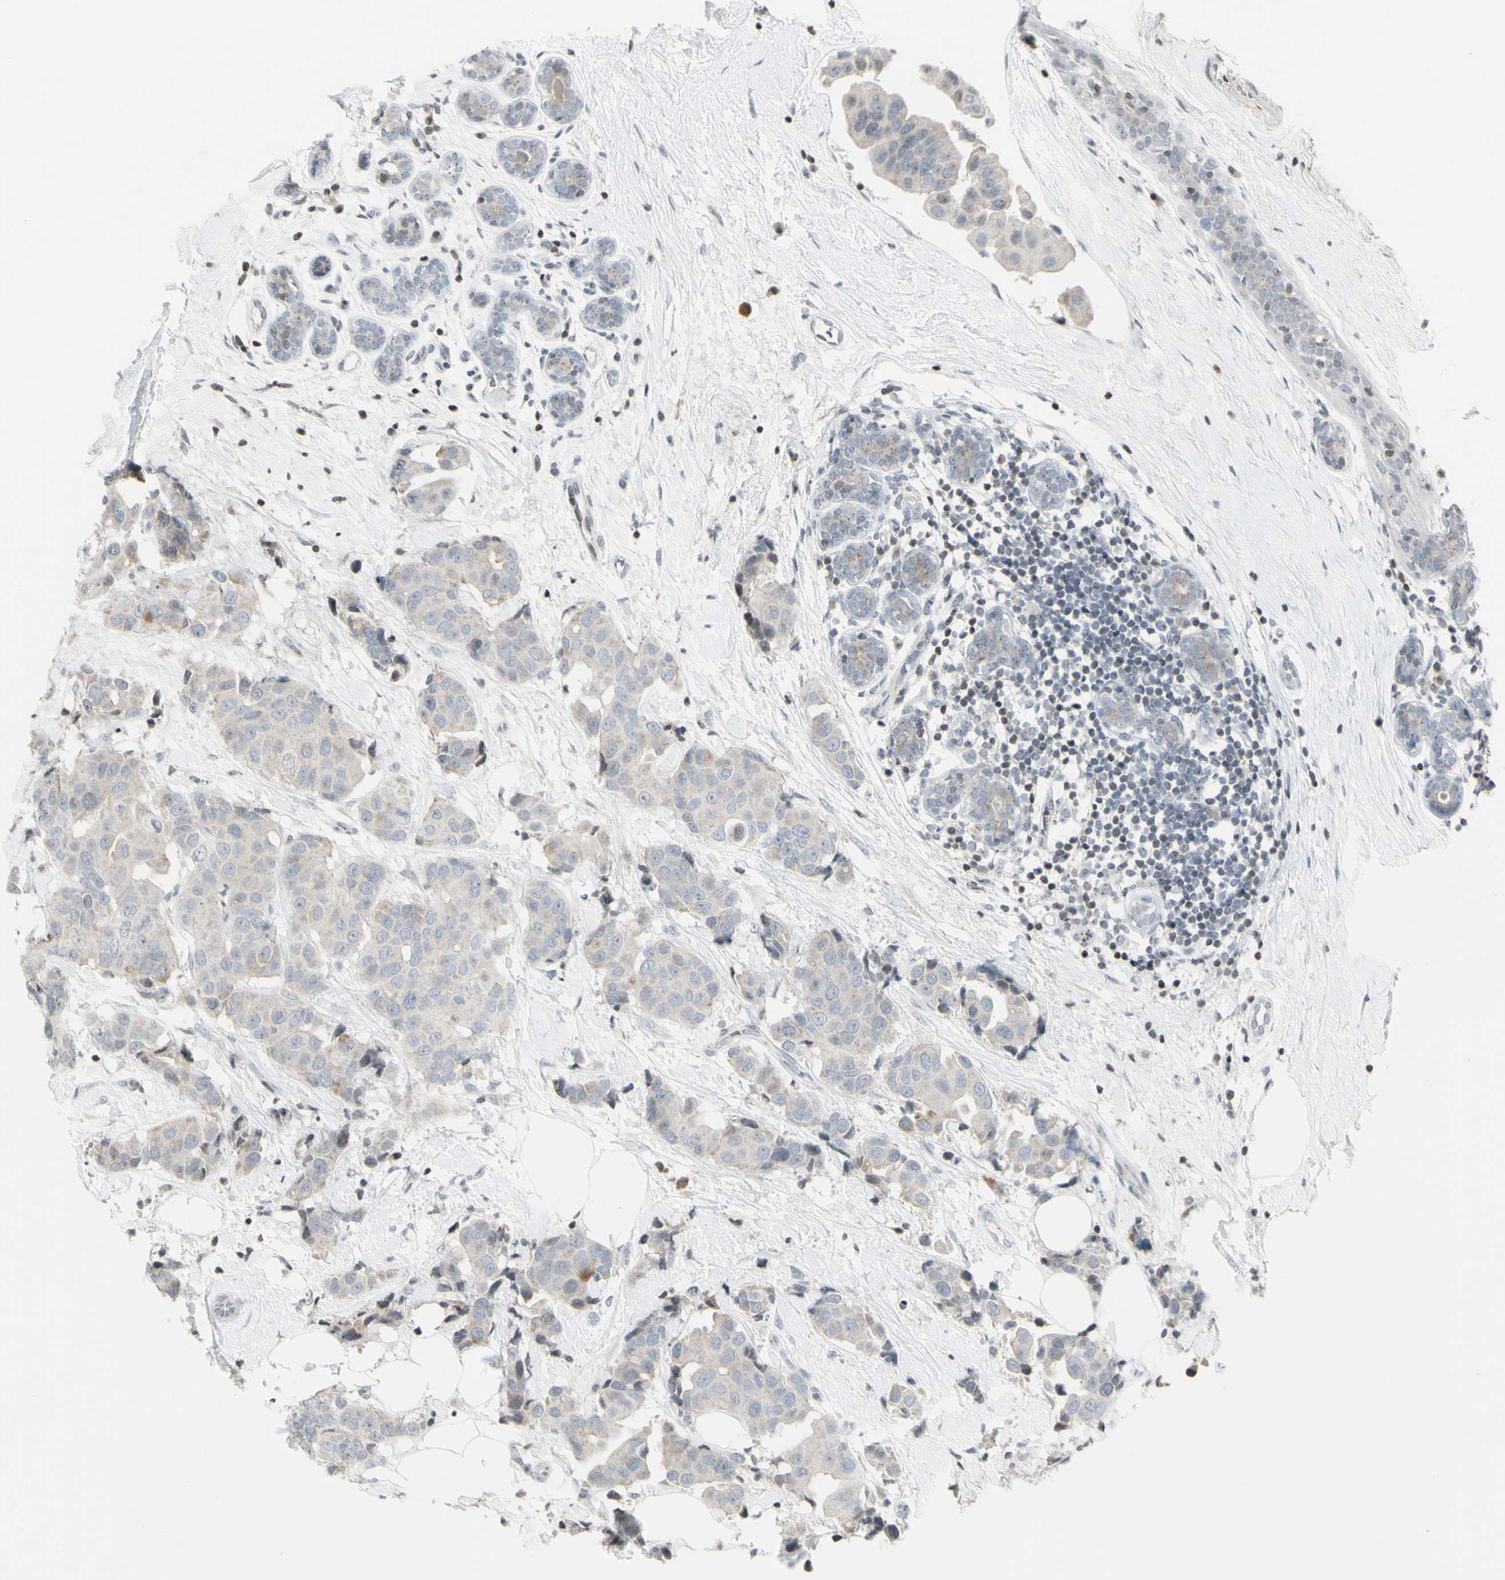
{"staining": {"intensity": "negative", "quantity": "none", "location": "none"}, "tissue": "breast cancer", "cell_type": "Tumor cells", "image_type": "cancer", "snomed": [{"axis": "morphology", "description": "Normal tissue, NOS"}, {"axis": "morphology", "description": "Duct carcinoma"}, {"axis": "topography", "description": "Breast"}], "caption": "DAB immunohistochemical staining of breast cancer (intraductal carcinoma) exhibits no significant staining in tumor cells.", "gene": "MUC5AC", "patient": {"sex": "female", "age": 39}}